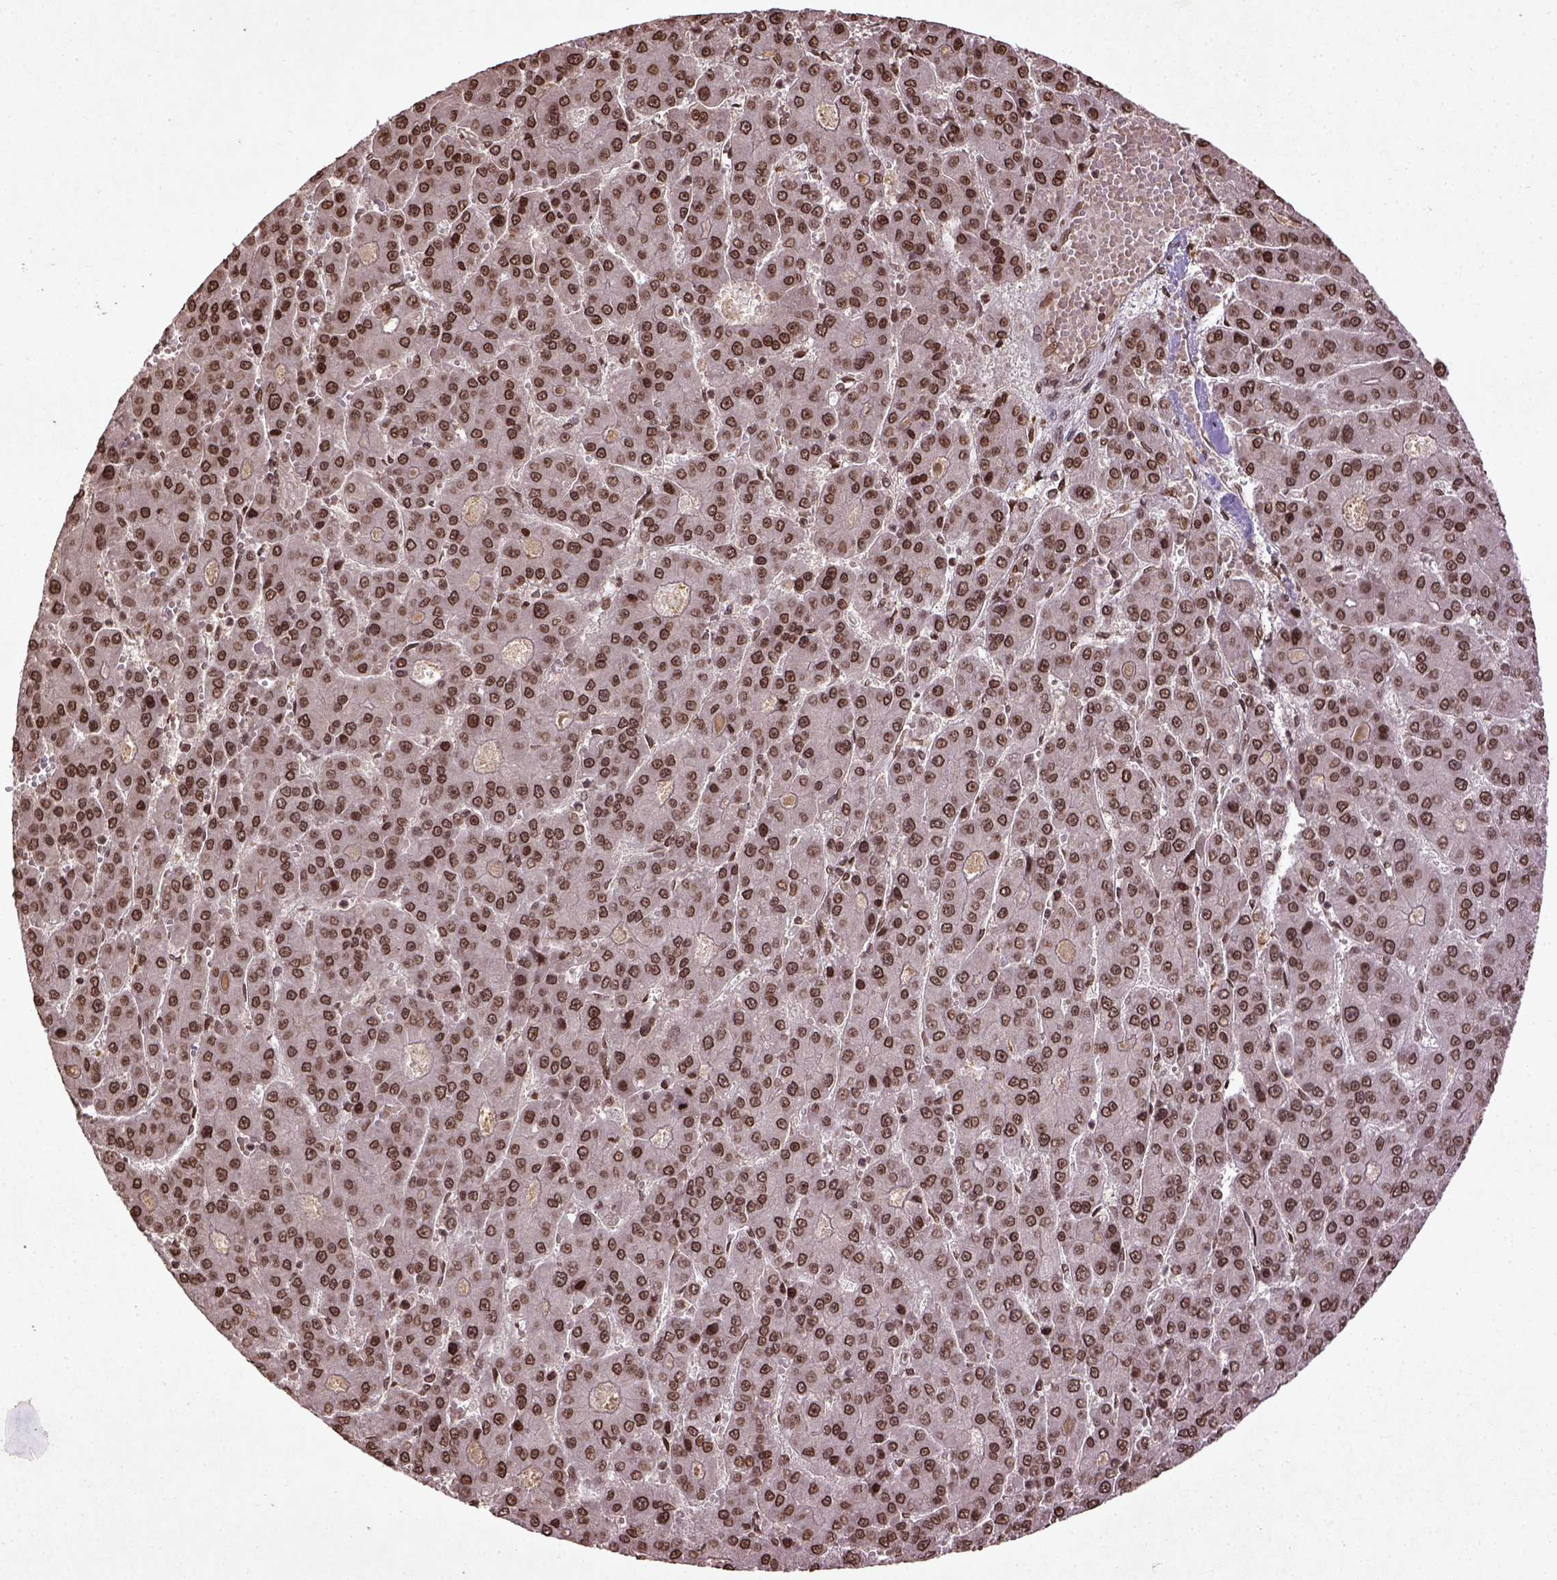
{"staining": {"intensity": "moderate", "quantity": ">75%", "location": "nuclear"}, "tissue": "liver cancer", "cell_type": "Tumor cells", "image_type": "cancer", "snomed": [{"axis": "morphology", "description": "Carcinoma, Hepatocellular, NOS"}, {"axis": "topography", "description": "Liver"}], "caption": "IHC staining of liver cancer, which exhibits medium levels of moderate nuclear expression in about >75% of tumor cells indicating moderate nuclear protein positivity. The staining was performed using DAB (3,3'-diaminobenzidine) (brown) for protein detection and nuclei were counterstained in hematoxylin (blue).", "gene": "BANF1", "patient": {"sex": "male", "age": 70}}